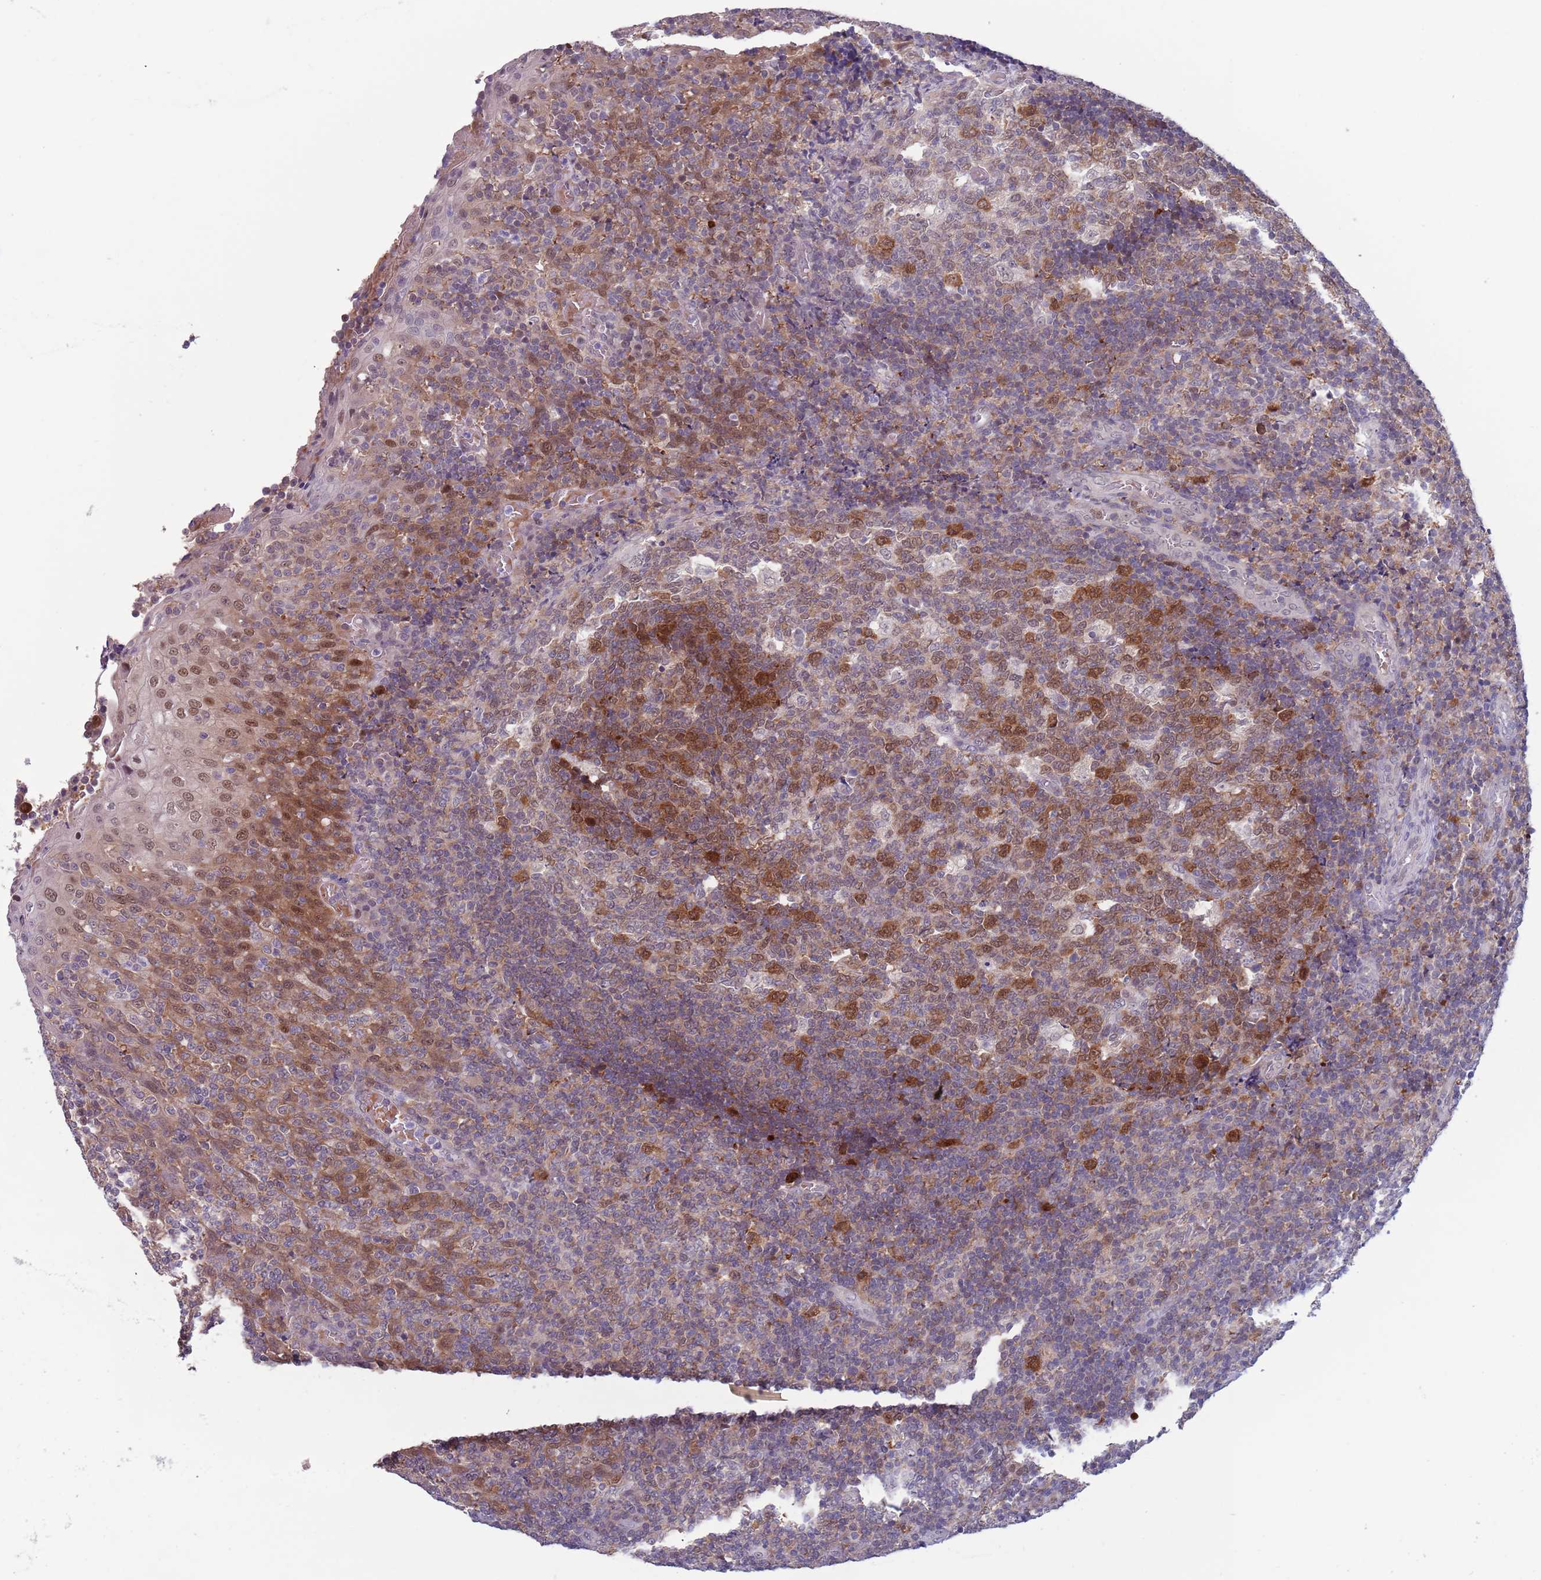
{"staining": {"intensity": "moderate", "quantity": "25%-75%", "location": "cytoplasmic/membranous,nuclear"}, "tissue": "tonsil", "cell_type": "Germinal center cells", "image_type": "normal", "snomed": [{"axis": "morphology", "description": "Normal tissue, NOS"}, {"axis": "topography", "description": "Tonsil"}], "caption": "This micrograph reveals normal tonsil stained with immunohistochemistry to label a protein in brown. The cytoplasmic/membranous,nuclear of germinal center cells show moderate positivity for the protein. Nuclei are counter-stained blue.", "gene": "CLNS1A", "patient": {"sex": "female", "age": 19}}